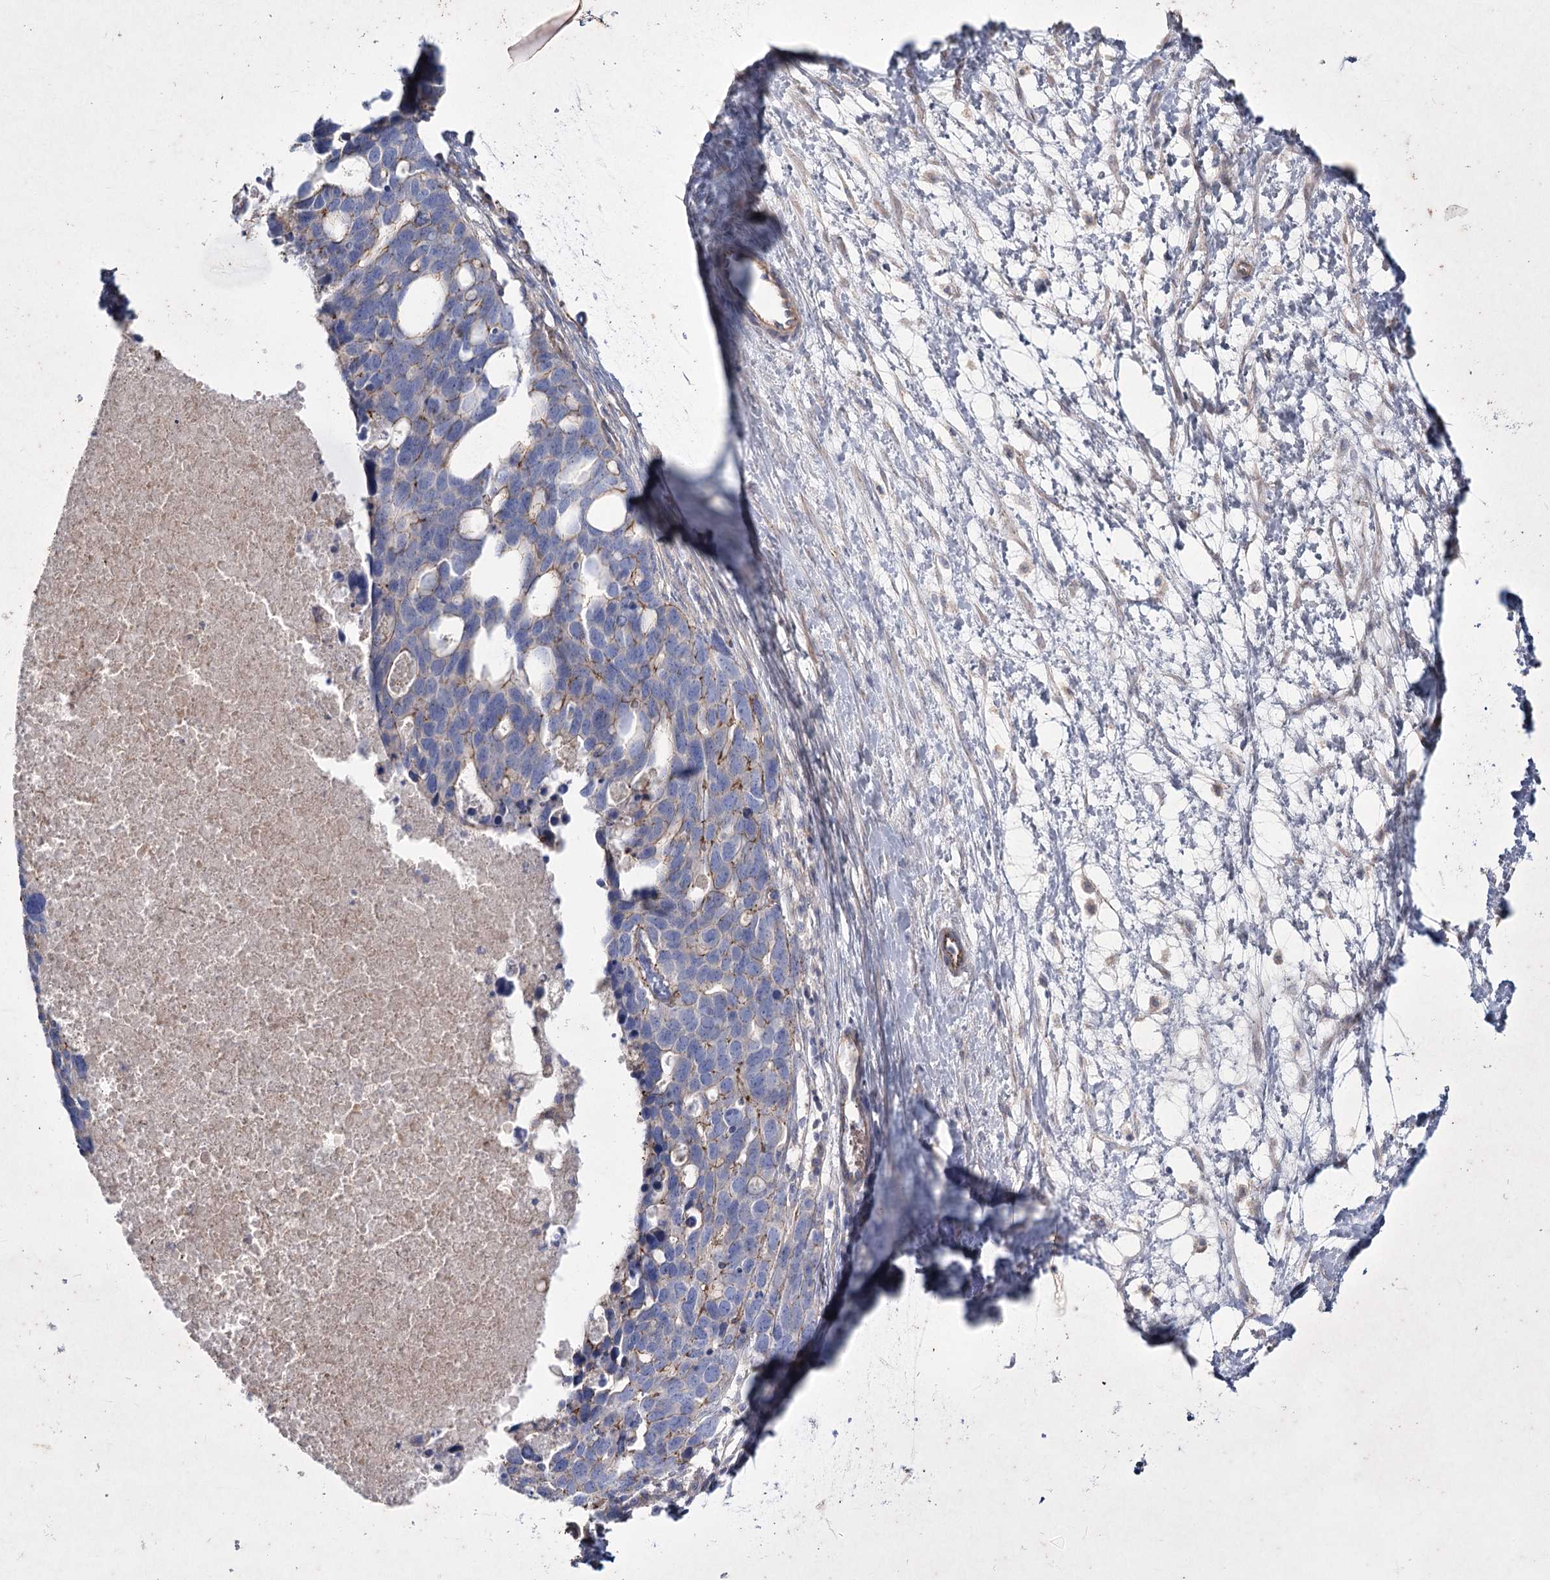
{"staining": {"intensity": "weak", "quantity": "<25%", "location": "cytoplasmic/membranous"}, "tissue": "ovarian cancer", "cell_type": "Tumor cells", "image_type": "cancer", "snomed": [{"axis": "morphology", "description": "Cystadenocarcinoma, serous, NOS"}, {"axis": "topography", "description": "Ovary"}], "caption": "Ovarian cancer (serous cystadenocarcinoma) was stained to show a protein in brown. There is no significant expression in tumor cells. The staining is performed using DAB (3,3'-diaminobenzidine) brown chromogen with nuclei counter-stained in using hematoxylin.", "gene": "LDLRAD3", "patient": {"sex": "female", "age": 54}}